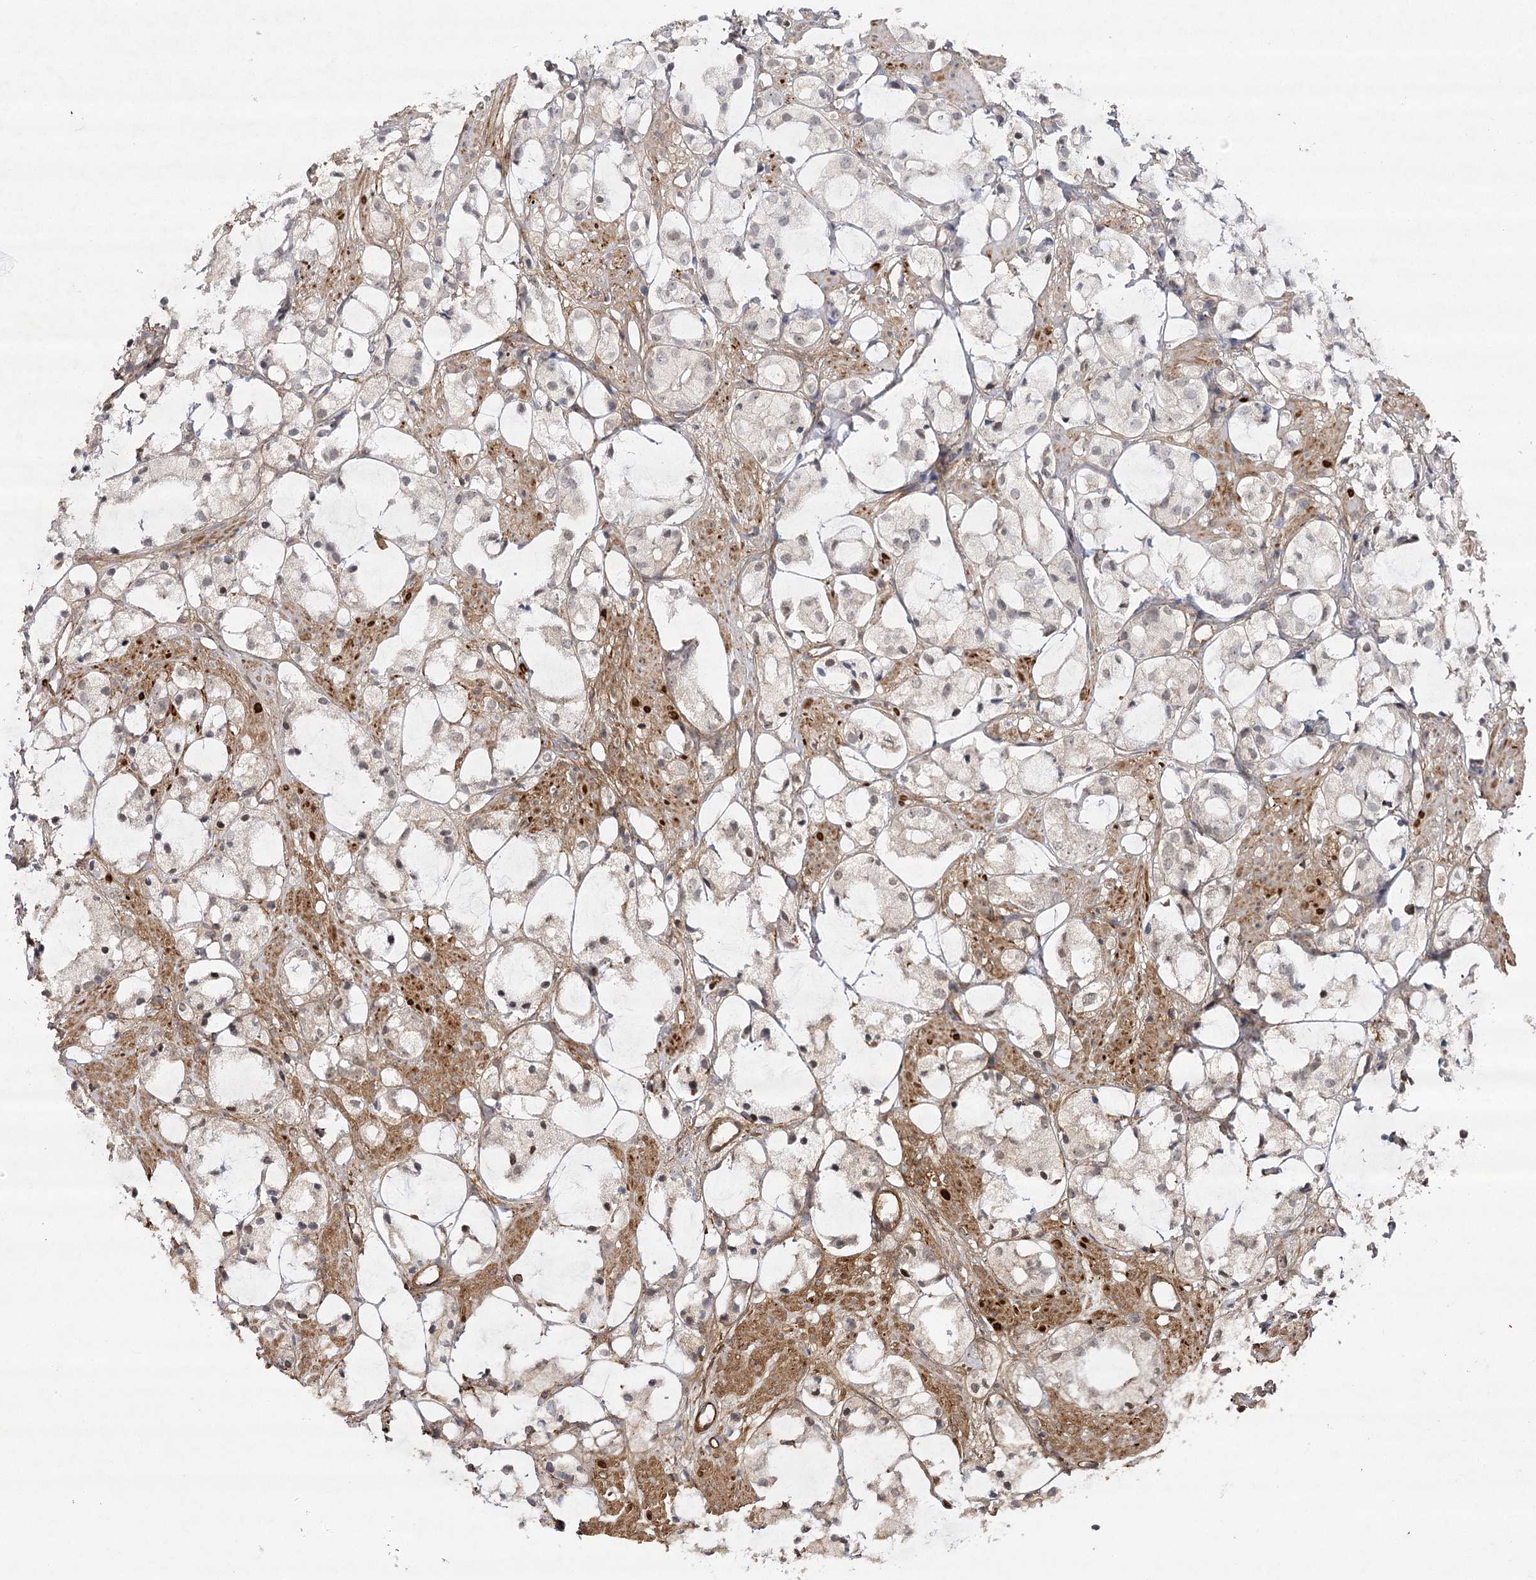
{"staining": {"intensity": "negative", "quantity": "none", "location": "none"}, "tissue": "prostate cancer", "cell_type": "Tumor cells", "image_type": "cancer", "snomed": [{"axis": "morphology", "description": "Adenocarcinoma, High grade"}, {"axis": "topography", "description": "Prostate"}], "caption": "Immunohistochemical staining of human prostate cancer exhibits no significant staining in tumor cells.", "gene": "OBSL1", "patient": {"sex": "male", "age": 85}}